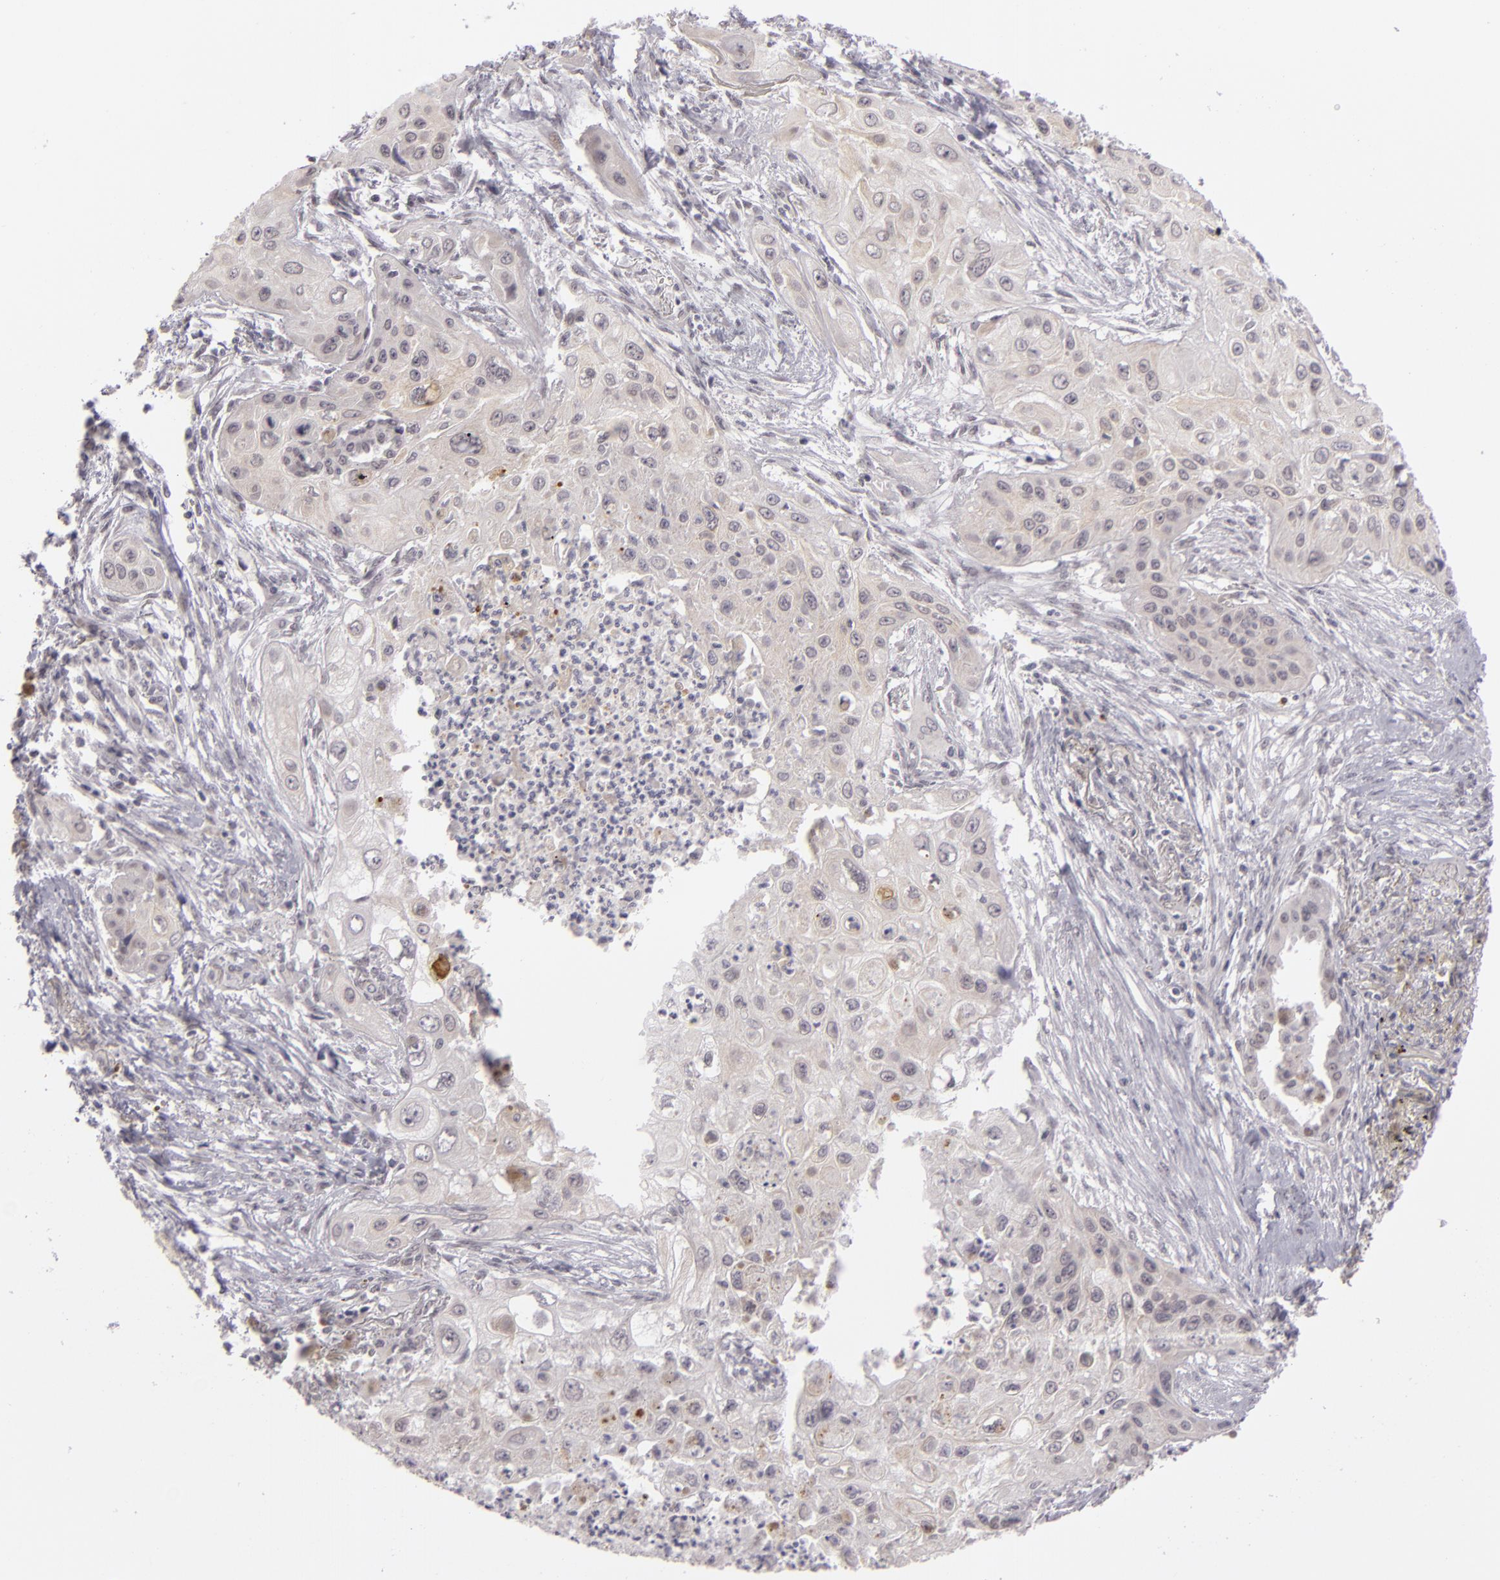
{"staining": {"intensity": "negative", "quantity": "none", "location": "none"}, "tissue": "lung cancer", "cell_type": "Tumor cells", "image_type": "cancer", "snomed": [{"axis": "morphology", "description": "Squamous cell carcinoma, NOS"}, {"axis": "topography", "description": "Lung"}], "caption": "This is a histopathology image of IHC staining of lung squamous cell carcinoma, which shows no expression in tumor cells.", "gene": "ZNF205", "patient": {"sex": "male", "age": 71}}